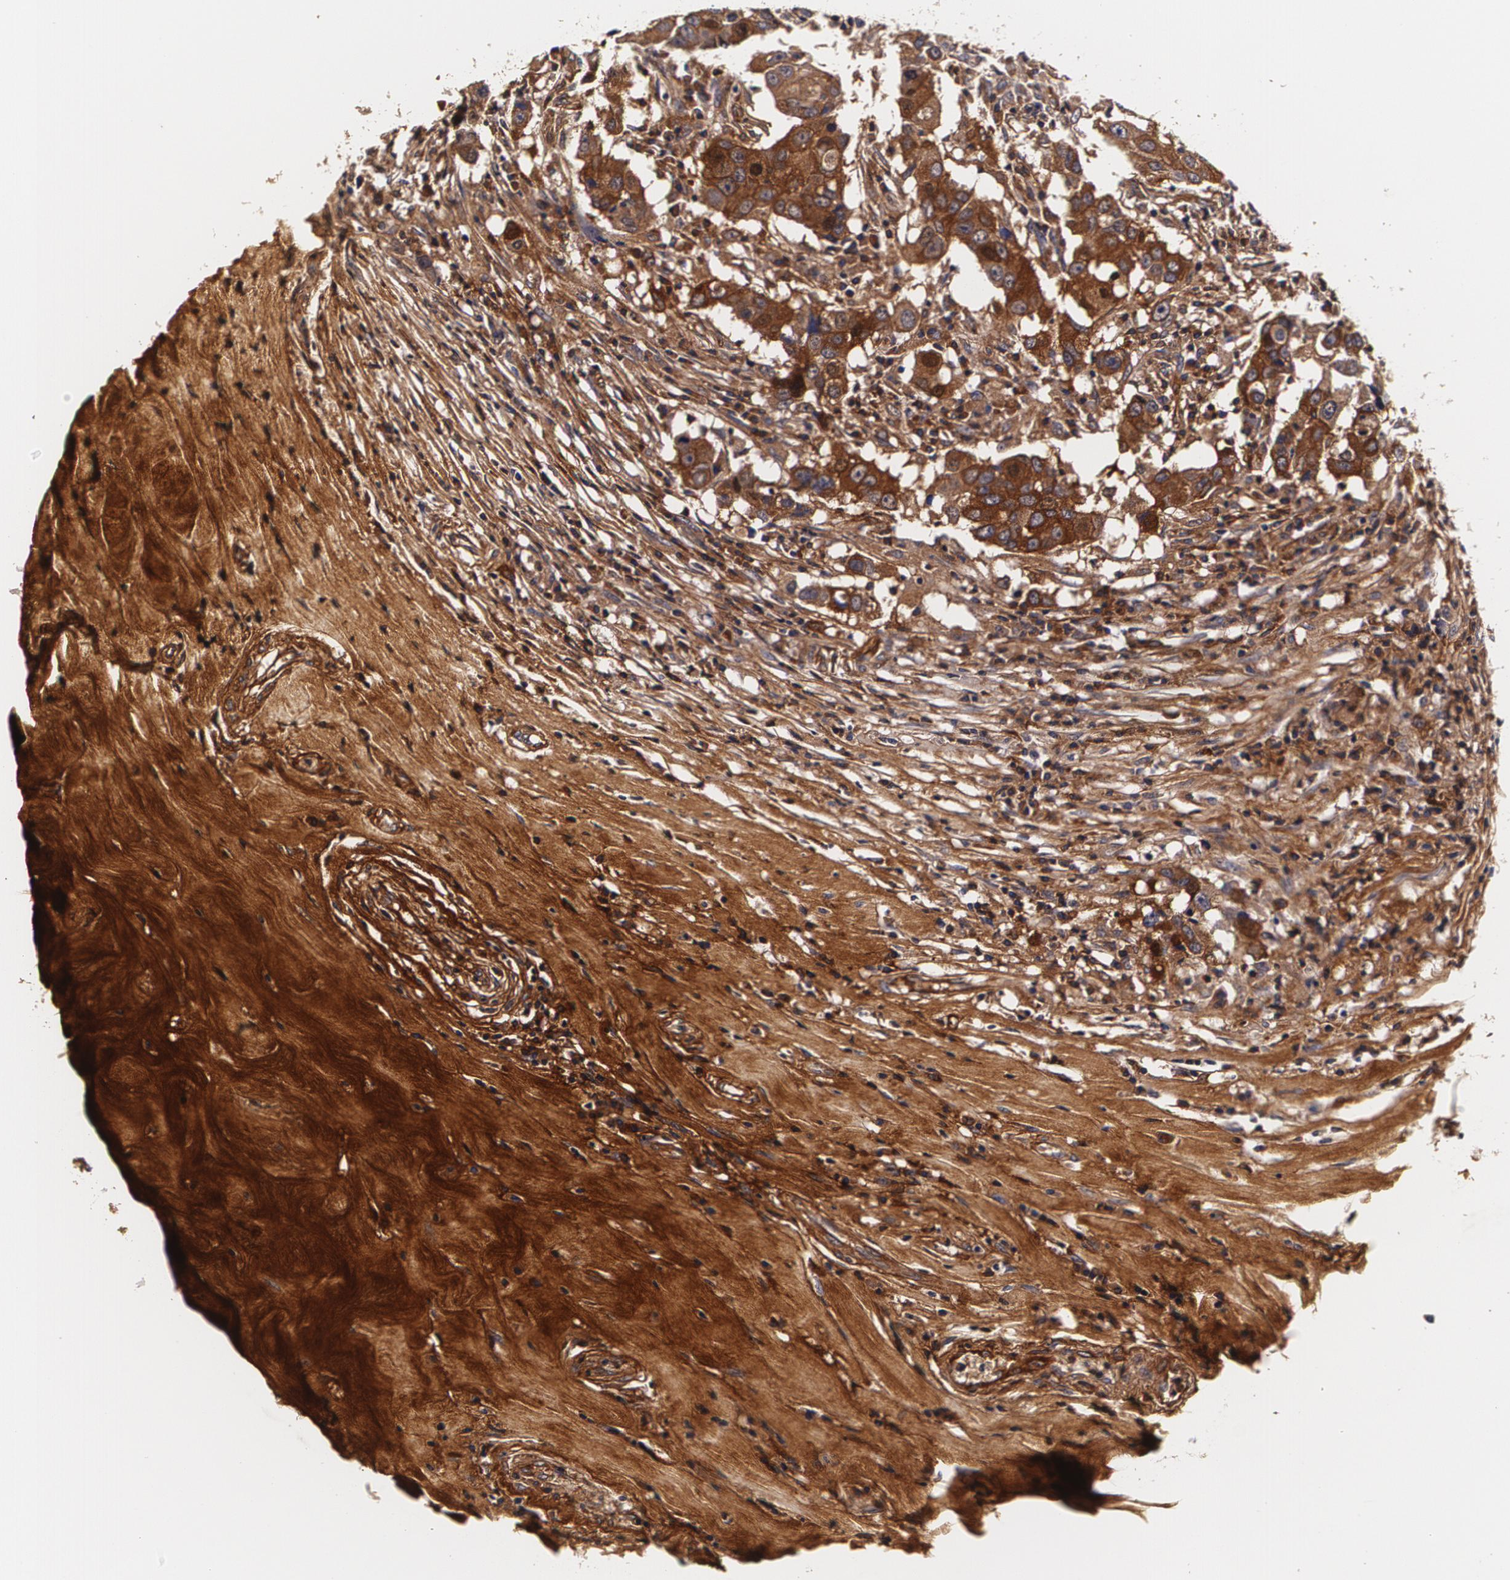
{"staining": {"intensity": "moderate", "quantity": ">75%", "location": "cytoplasmic/membranous"}, "tissue": "breast cancer", "cell_type": "Tumor cells", "image_type": "cancer", "snomed": [{"axis": "morphology", "description": "Duct carcinoma"}, {"axis": "topography", "description": "Breast"}], "caption": "Breast invasive ductal carcinoma was stained to show a protein in brown. There is medium levels of moderate cytoplasmic/membranous staining in about >75% of tumor cells.", "gene": "TTR", "patient": {"sex": "female", "age": 27}}